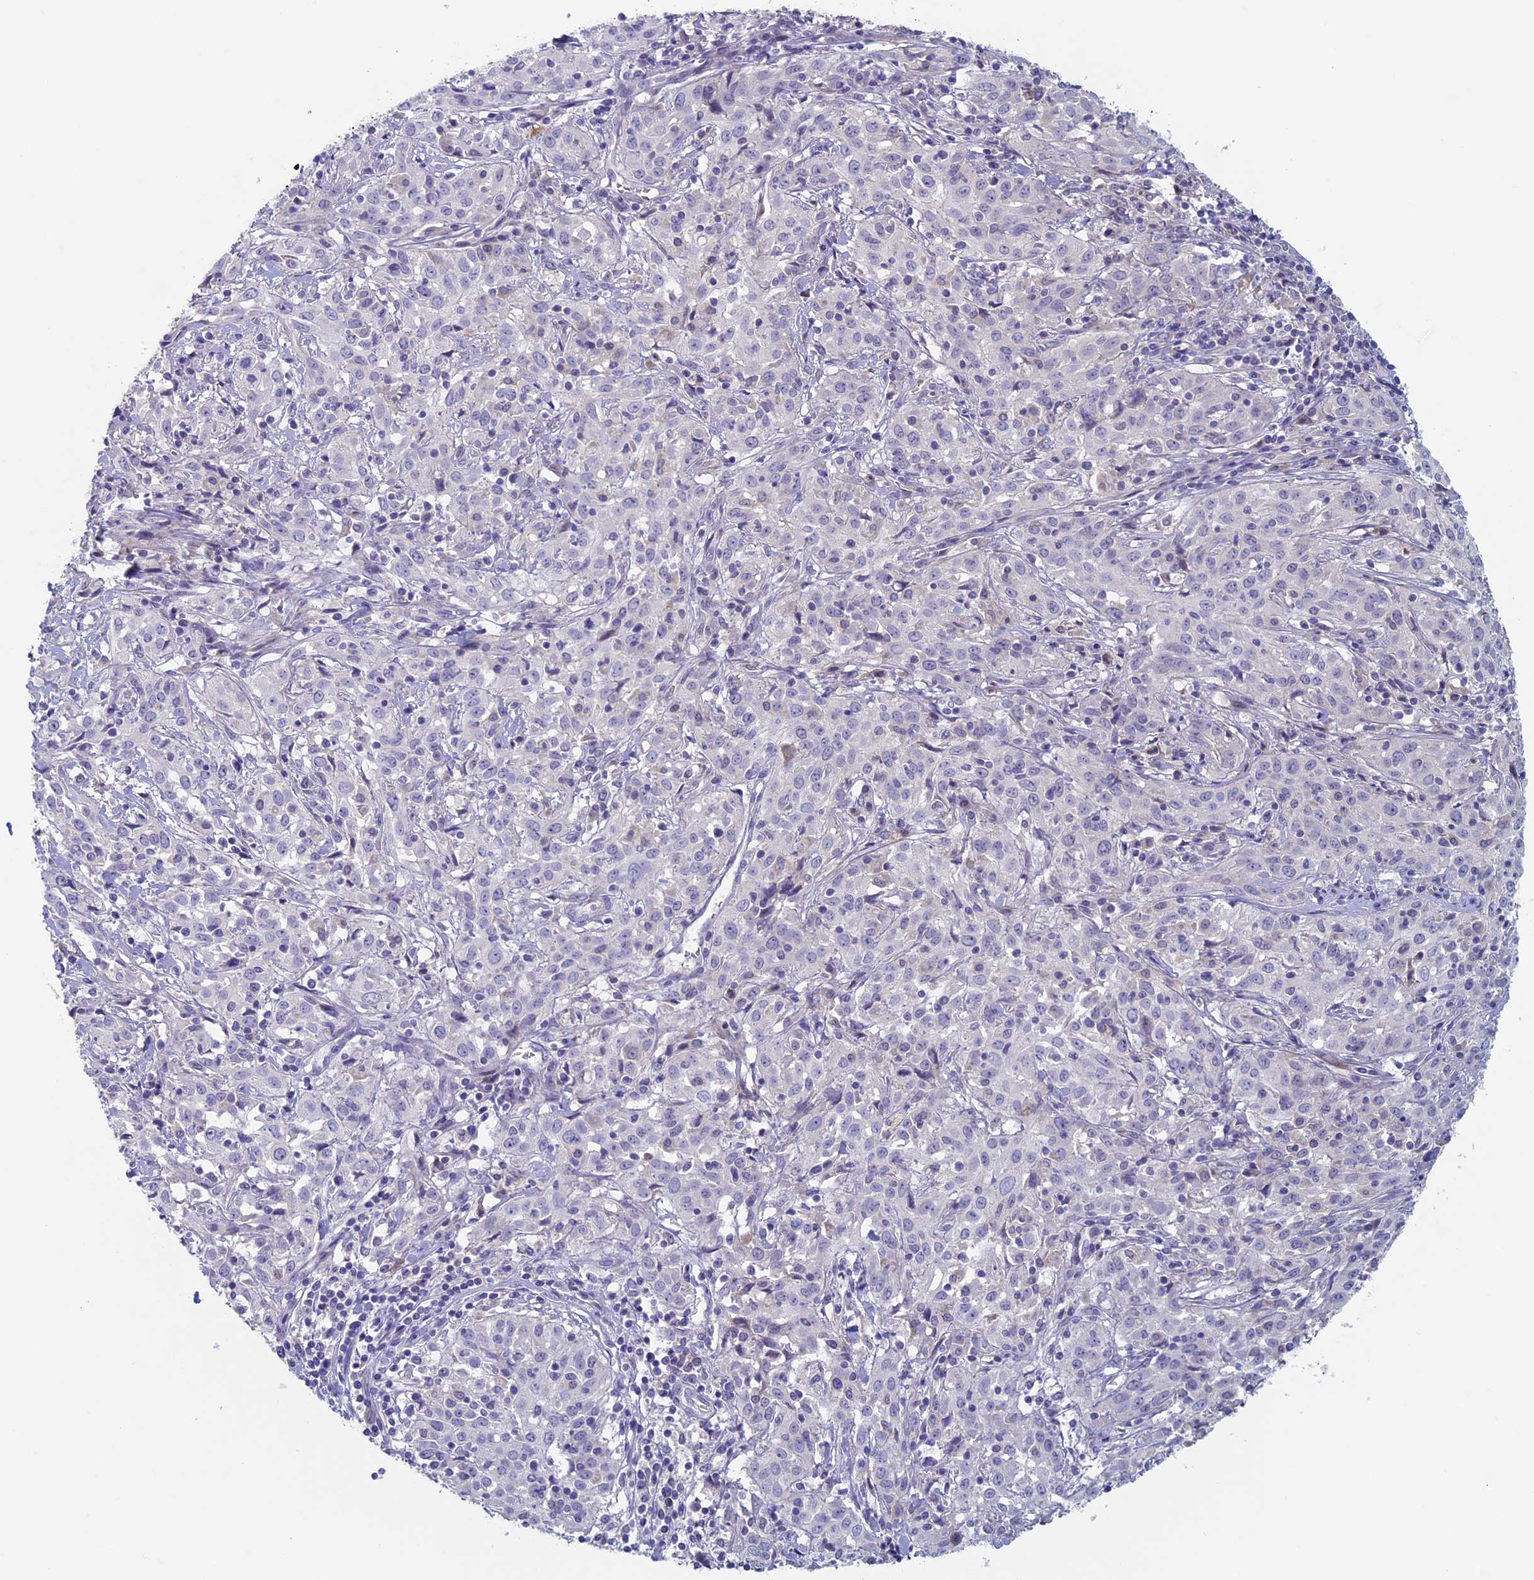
{"staining": {"intensity": "negative", "quantity": "none", "location": "none"}, "tissue": "cervical cancer", "cell_type": "Tumor cells", "image_type": "cancer", "snomed": [{"axis": "morphology", "description": "Squamous cell carcinoma, NOS"}, {"axis": "topography", "description": "Cervix"}], "caption": "Immunohistochemistry (IHC) image of cervical cancer (squamous cell carcinoma) stained for a protein (brown), which demonstrates no expression in tumor cells.", "gene": "RCCD1", "patient": {"sex": "female", "age": 57}}